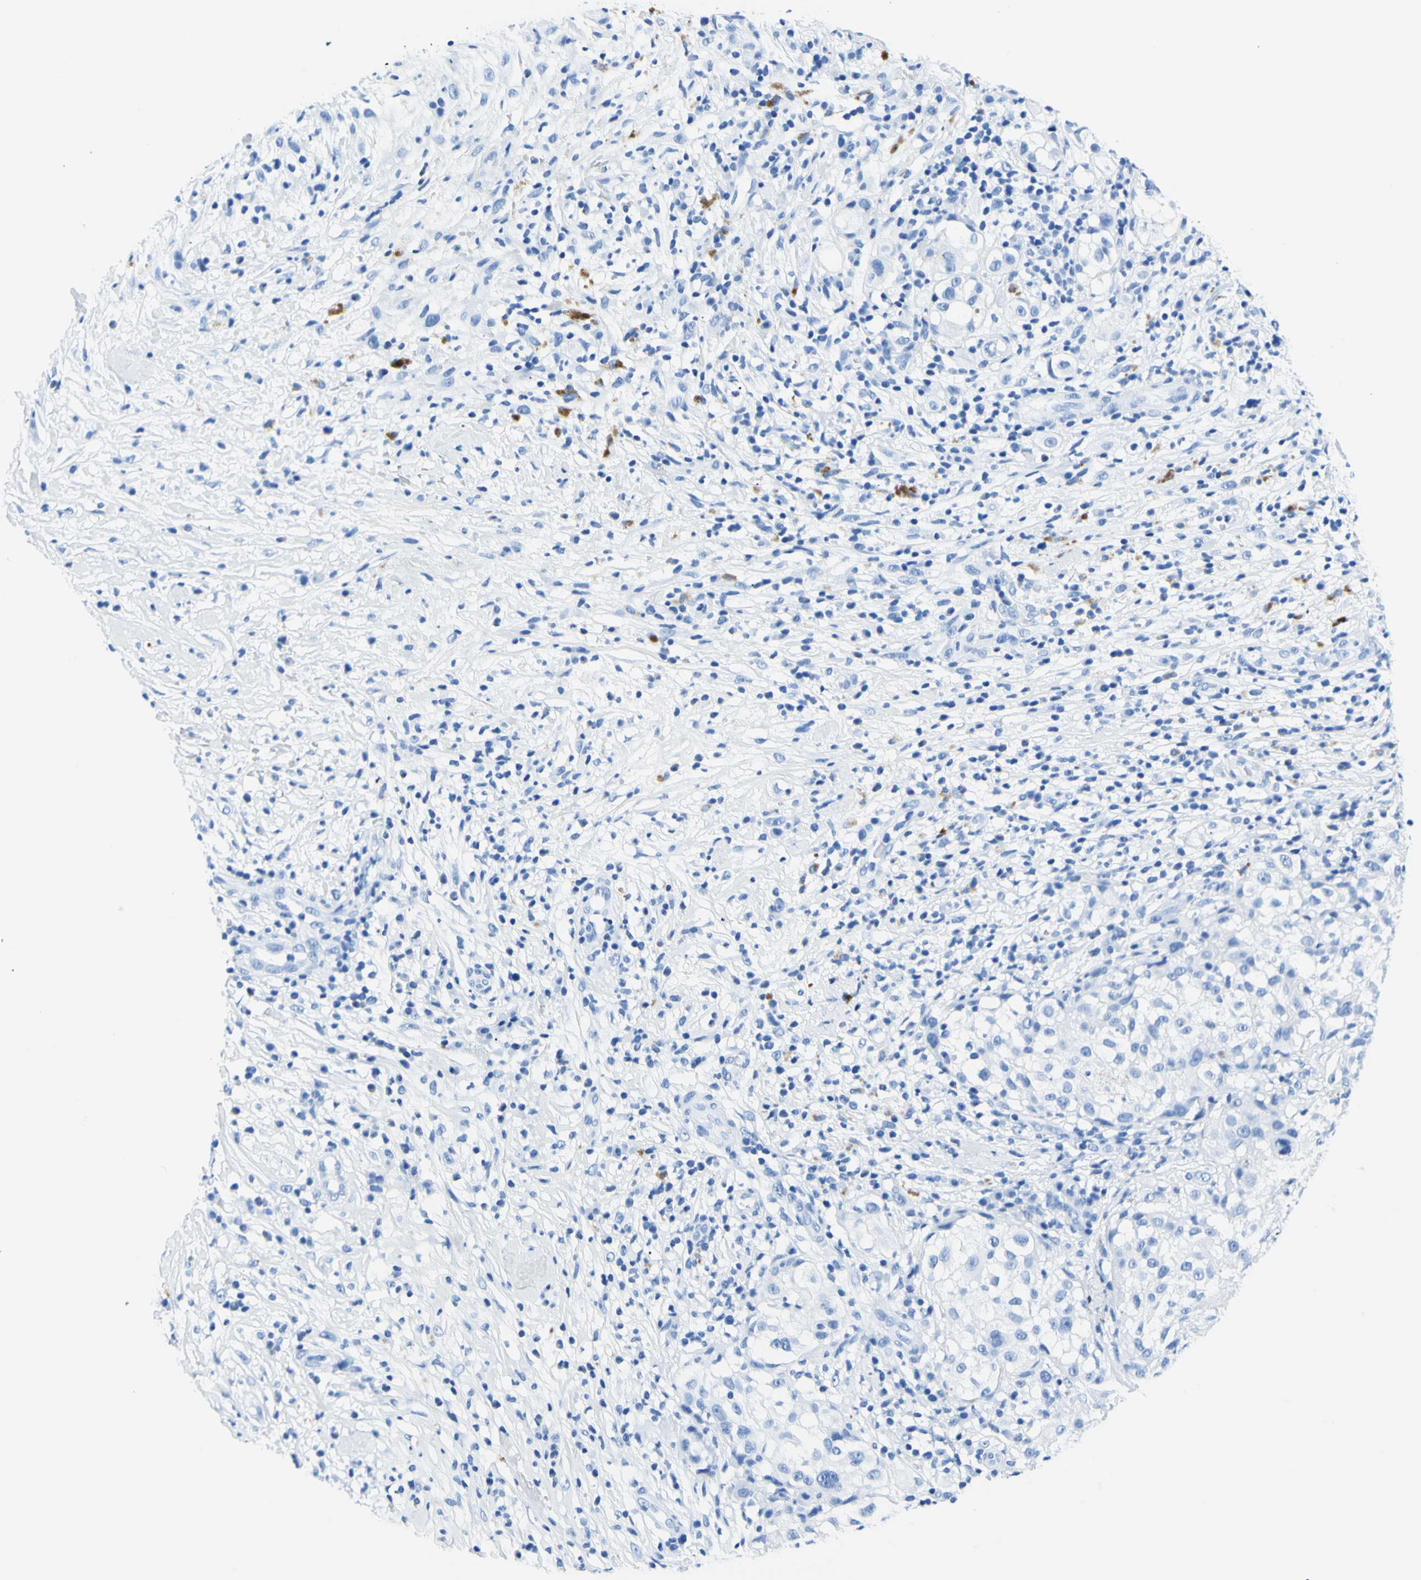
{"staining": {"intensity": "negative", "quantity": "none", "location": "none"}, "tissue": "melanoma", "cell_type": "Tumor cells", "image_type": "cancer", "snomed": [{"axis": "morphology", "description": "Necrosis, NOS"}, {"axis": "morphology", "description": "Malignant melanoma, NOS"}, {"axis": "topography", "description": "Skin"}], "caption": "The photomicrograph exhibits no staining of tumor cells in melanoma. (DAB (3,3'-diaminobenzidine) IHC visualized using brightfield microscopy, high magnification).", "gene": "MYH2", "patient": {"sex": "female", "age": 87}}